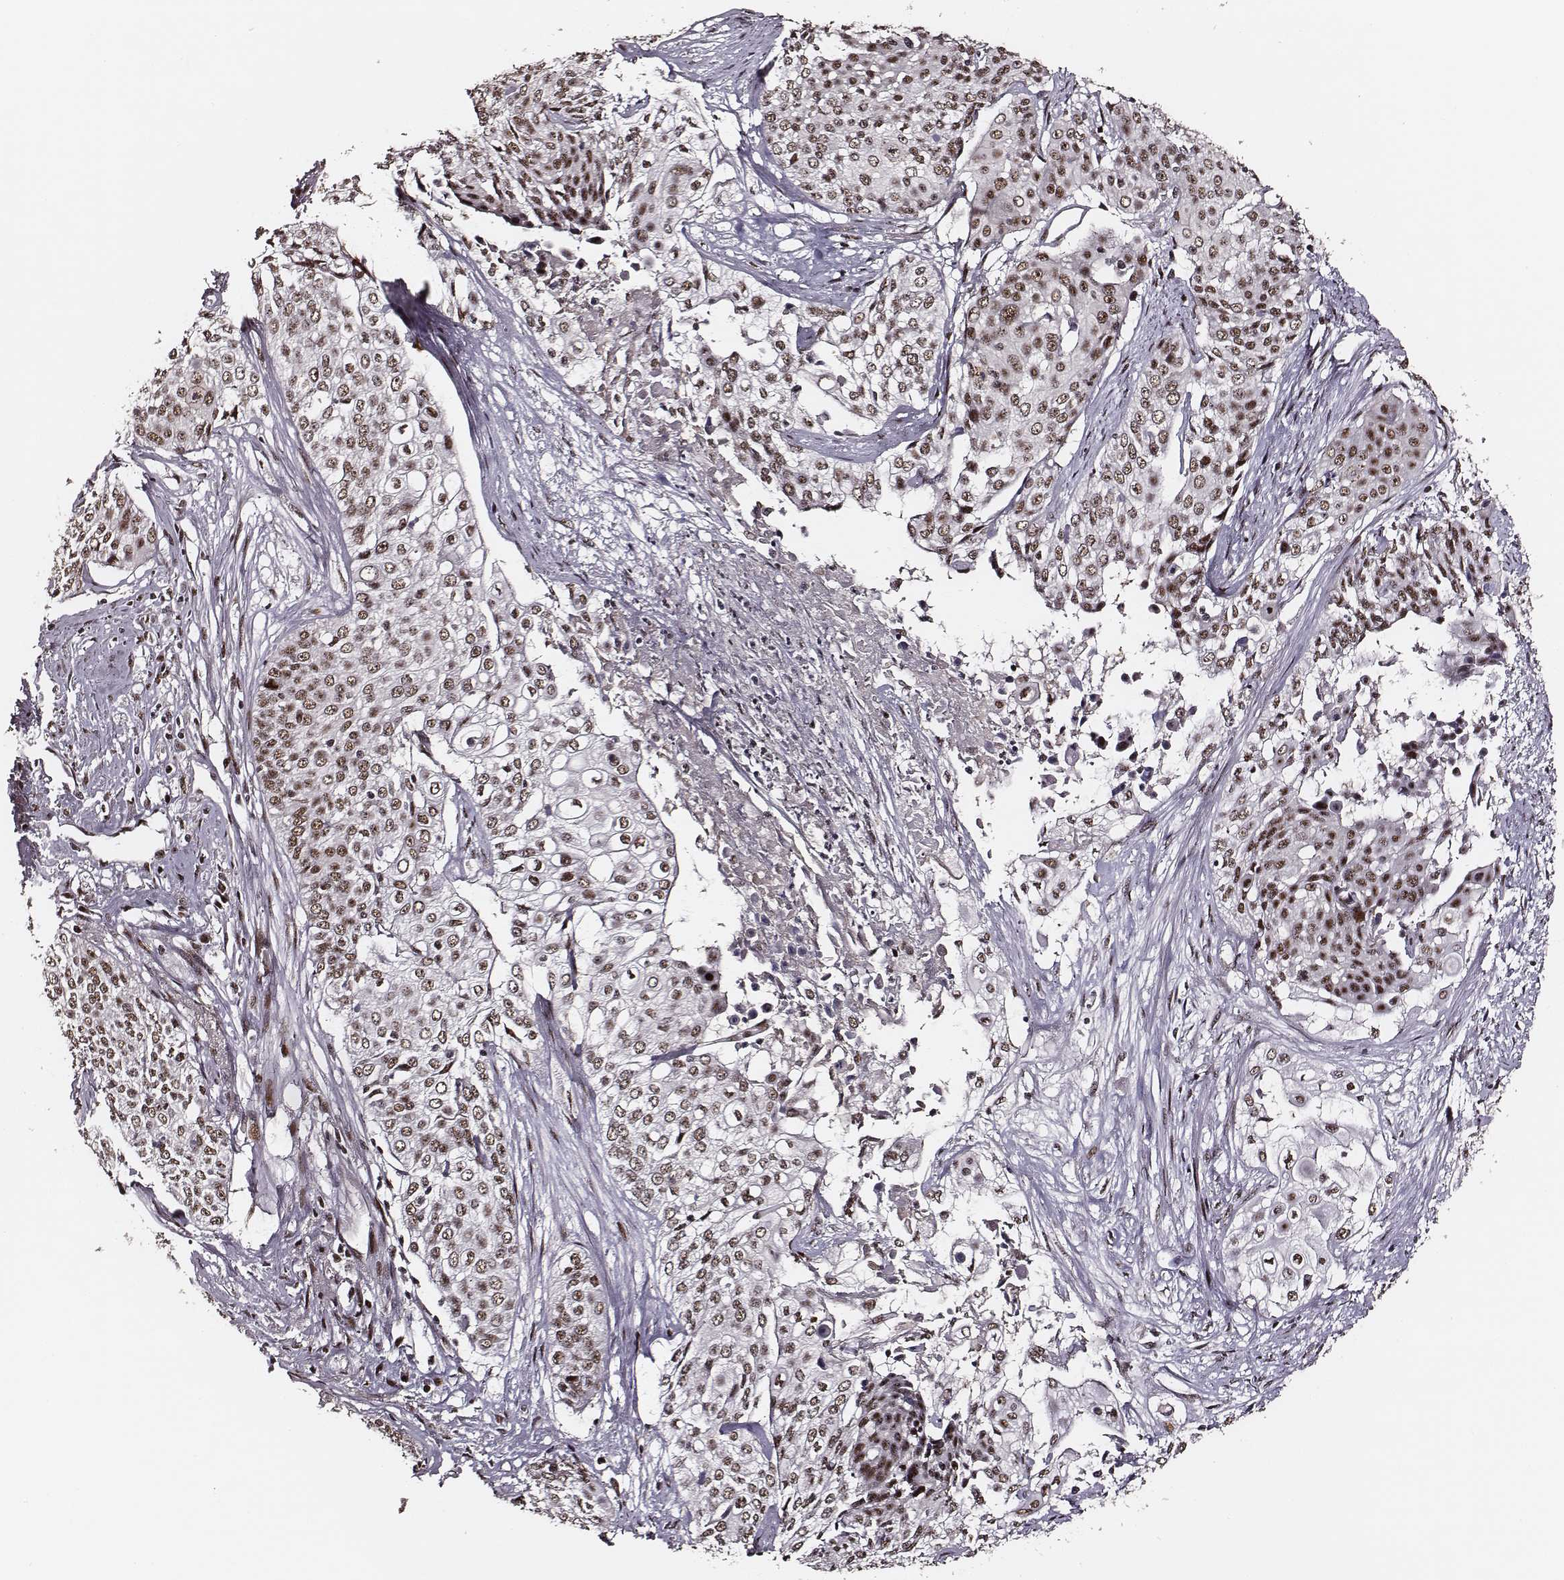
{"staining": {"intensity": "moderate", "quantity": ">75%", "location": "nuclear"}, "tissue": "cervical cancer", "cell_type": "Tumor cells", "image_type": "cancer", "snomed": [{"axis": "morphology", "description": "Squamous cell carcinoma, NOS"}, {"axis": "topography", "description": "Cervix"}], "caption": "High-magnification brightfield microscopy of cervical cancer (squamous cell carcinoma) stained with DAB (brown) and counterstained with hematoxylin (blue). tumor cells exhibit moderate nuclear expression is seen in about>75% of cells. The staining is performed using DAB brown chromogen to label protein expression. The nuclei are counter-stained blue using hematoxylin.", "gene": "PPARA", "patient": {"sex": "female", "age": 39}}